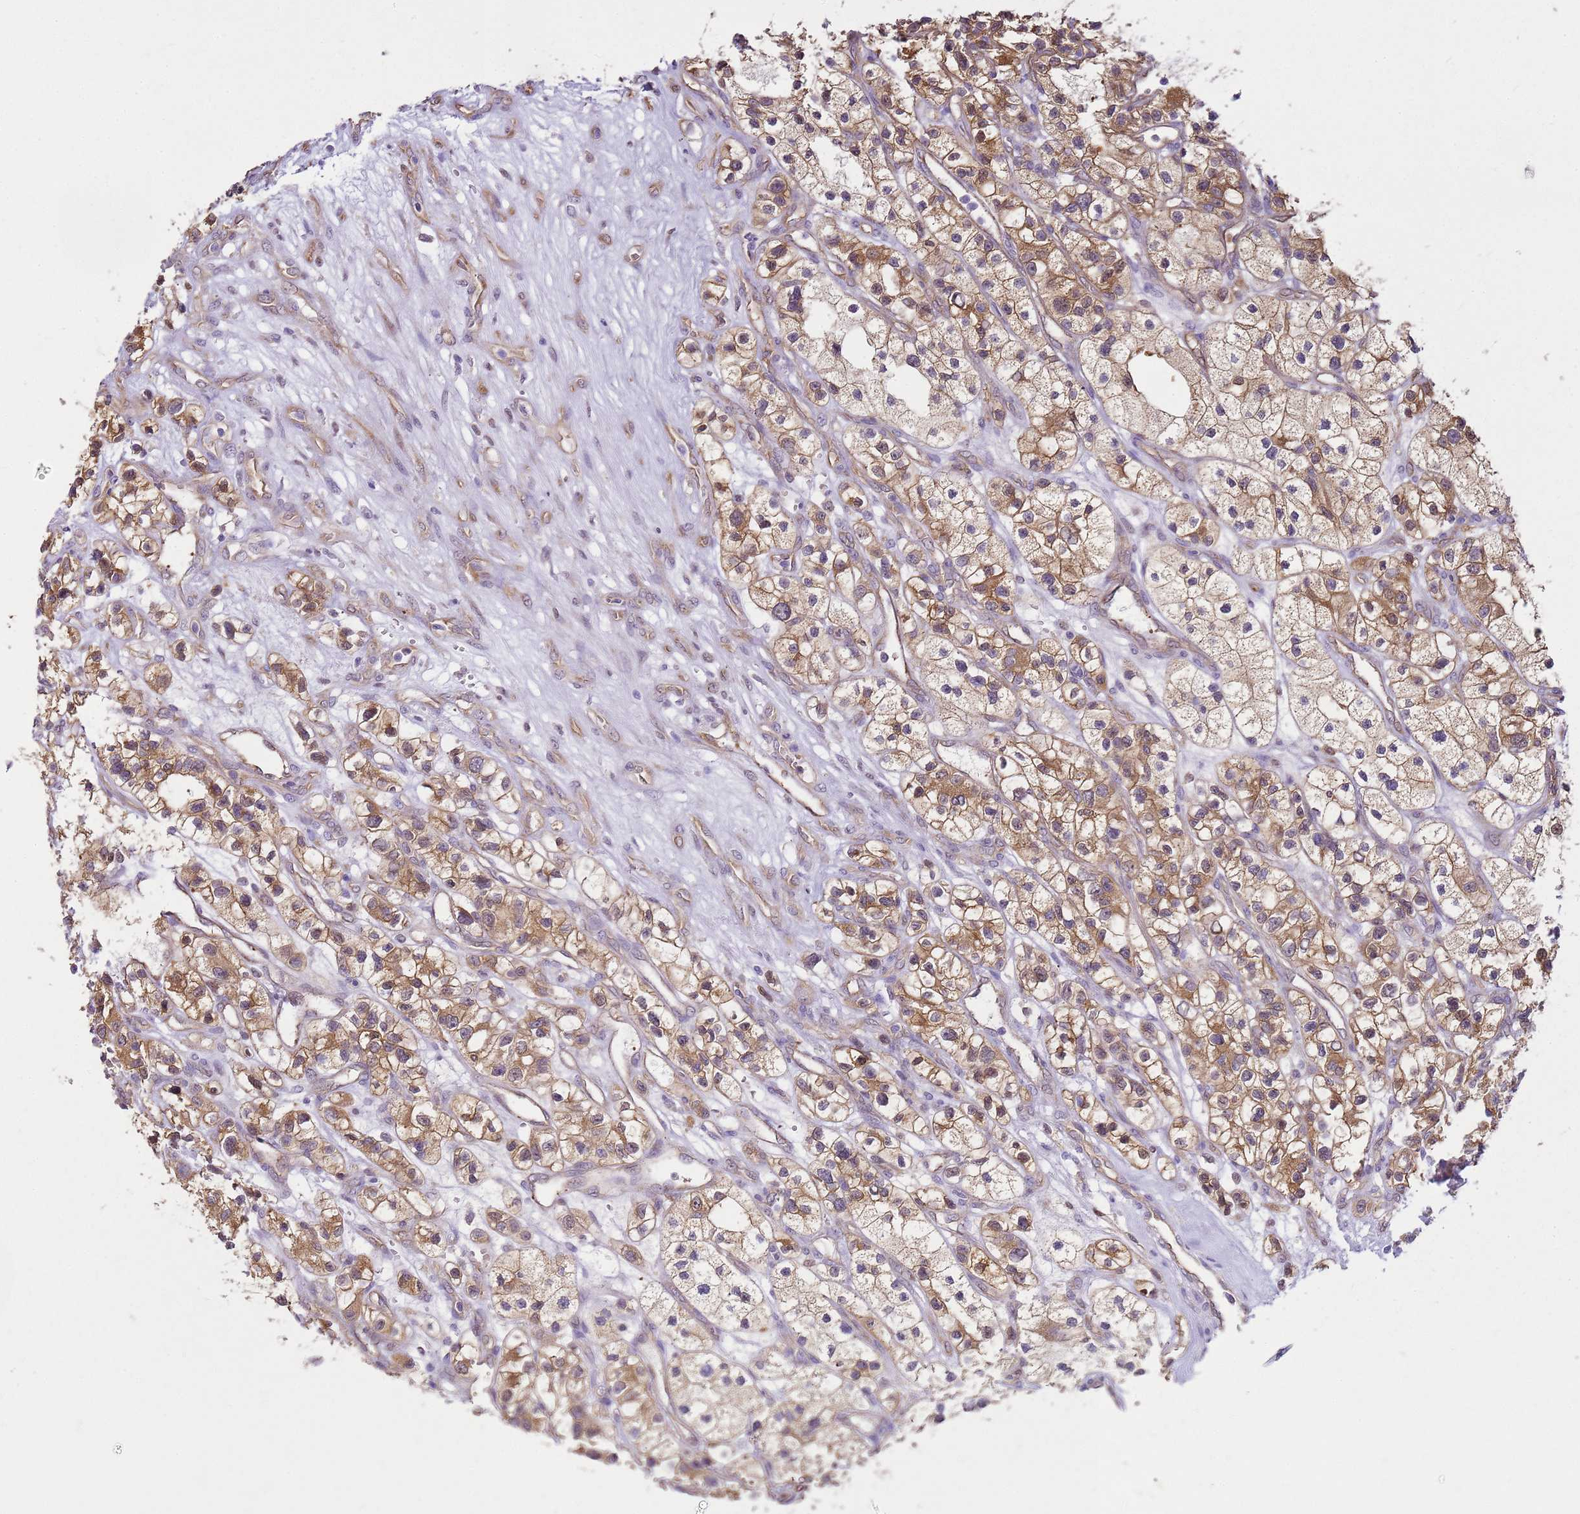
{"staining": {"intensity": "moderate", "quantity": ">75%", "location": "cytoplasmic/membranous"}, "tissue": "renal cancer", "cell_type": "Tumor cells", "image_type": "cancer", "snomed": [{"axis": "morphology", "description": "Adenocarcinoma, NOS"}, {"axis": "topography", "description": "Kidney"}], "caption": "A histopathology image showing moderate cytoplasmic/membranous positivity in approximately >75% of tumor cells in adenocarcinoma (renal), as visualized by brown immunohistochemical staining.", "gene": "YWHAE", "patient": {"sex": "female", "age": 57}}